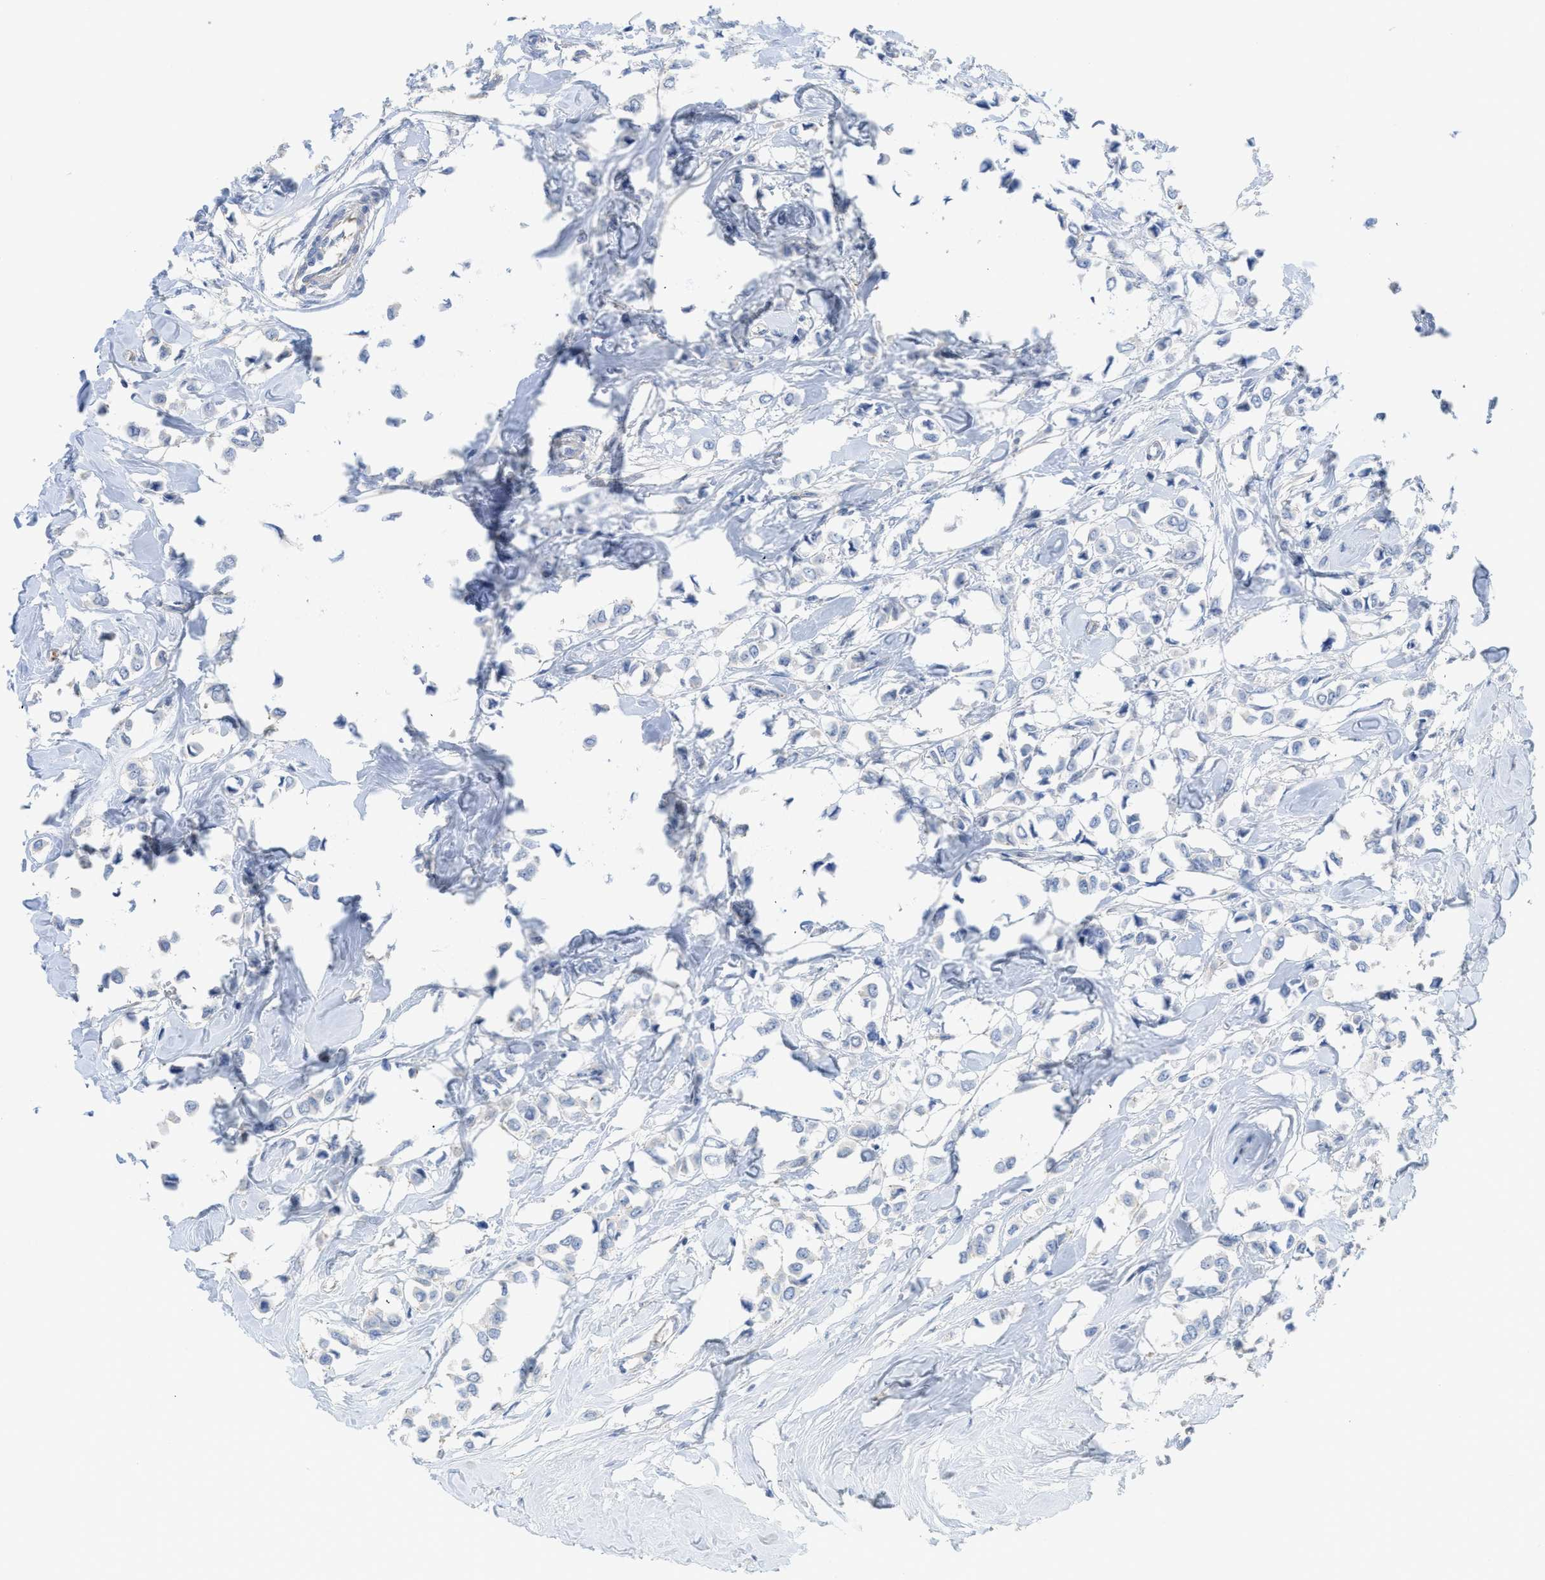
{"staining": {"intensity": "negative", "quantity": "none", "location": "none"}, "tissue": "breast cancer", "cell_type": "Tumor cells", "image_type": "cancer", "snomed": [{"axis": "morphology", "description": "Lobular carcinoma"}, {"axis": "topography", "description": "Breast"}], "caption": "Micrograph shows no significant protein expression in tumor cells of breast cancer.", "gene": "MYL3", "patient": {"sex": "female", "age": 51}}